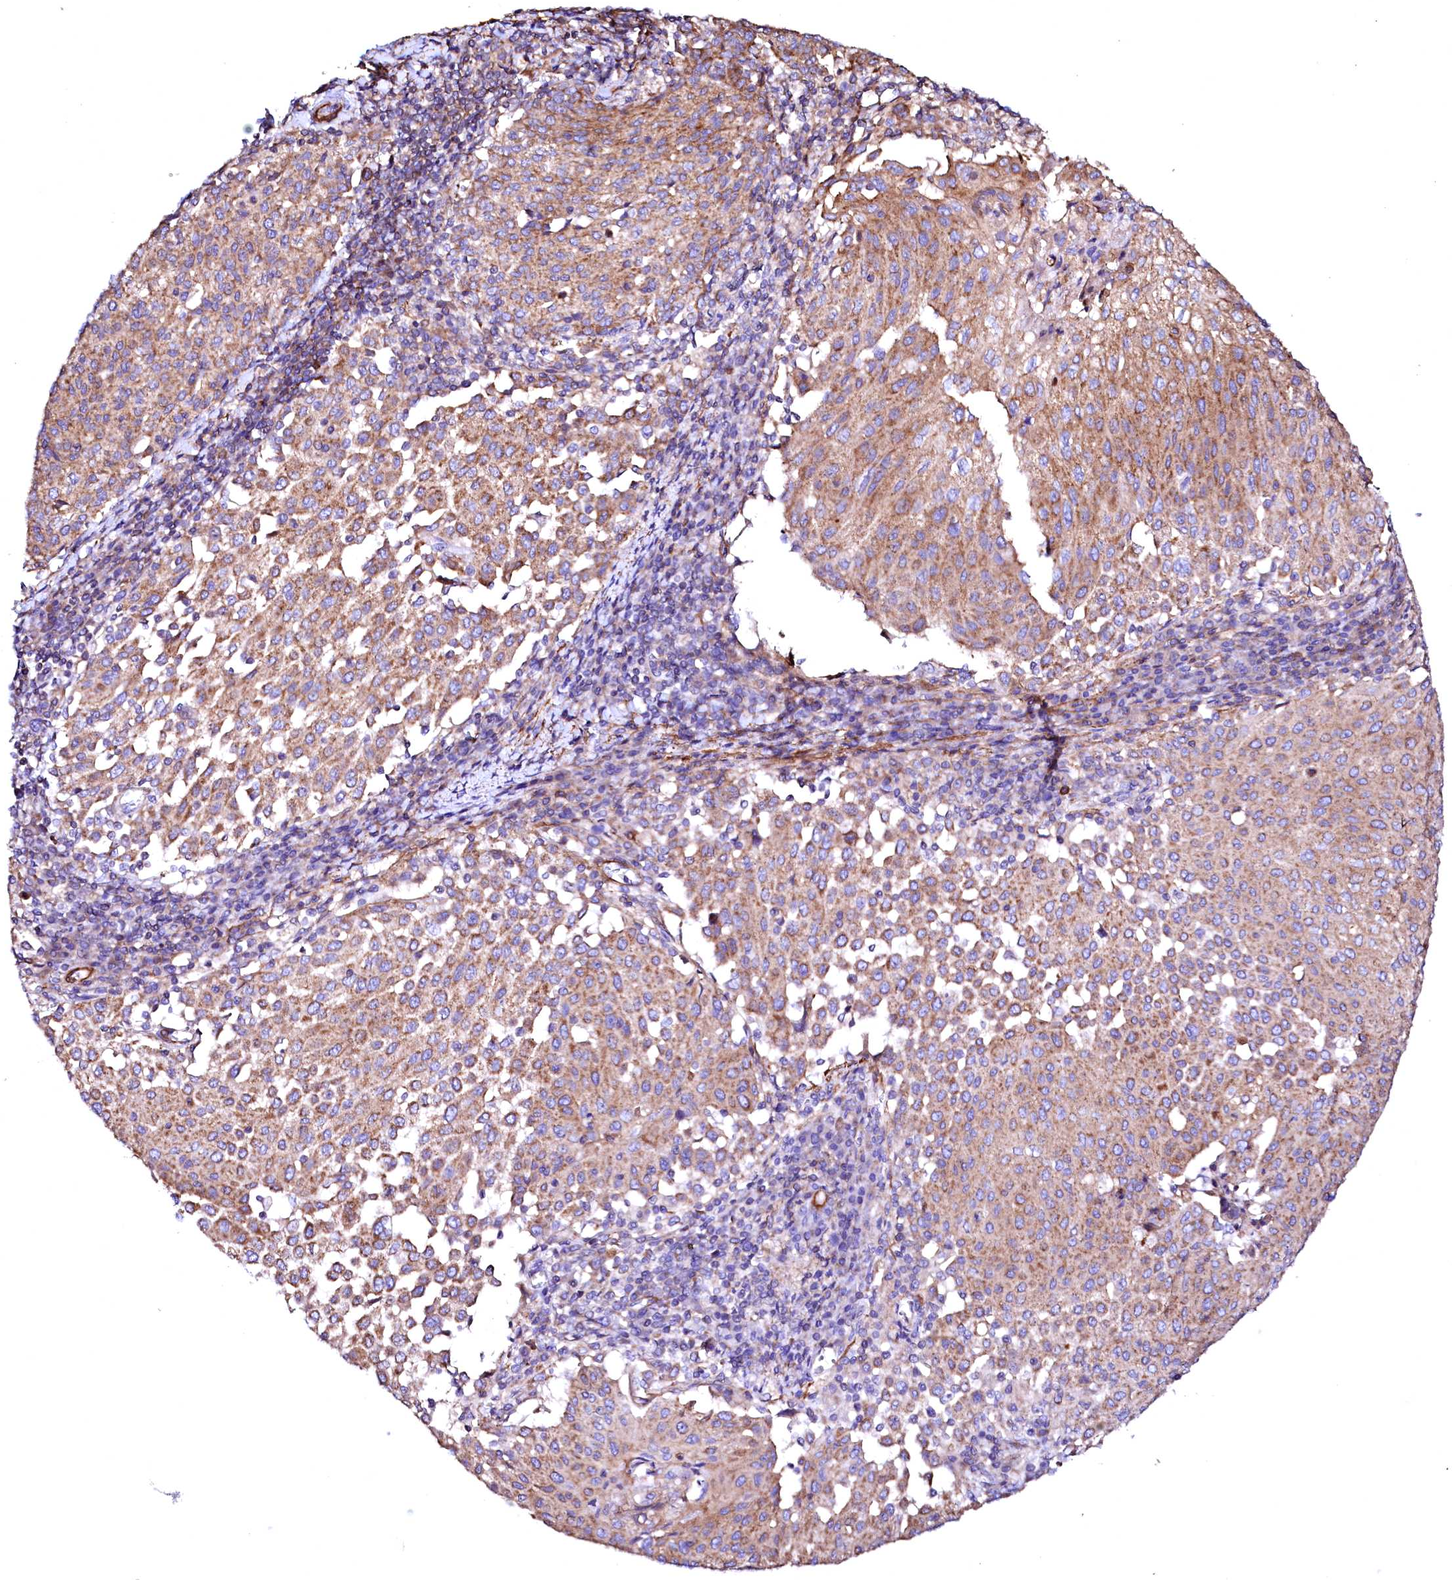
{"staining": {"intensity": "moderate", "quantity": ">75%", "location": "cytoplasmic/membranous"}, "tissue": "cervical cancer", "cell_type": "Tumor cells", "image_type": "cancer", "snomed": [{"axis": "morphology", "description": "Squamous cell carcinoma, NOS"}, {"axis": "topography", "description": "Cervix"}], "caption": "Brown immunohistochemical staining in human squamous cell carcinoma (cervical) demonstrates moderate cytoplasmic/membranous staining in about >75% of tumor cells.", "gene": "GPR176", "patient": {"sex": "female", "age": 46}}